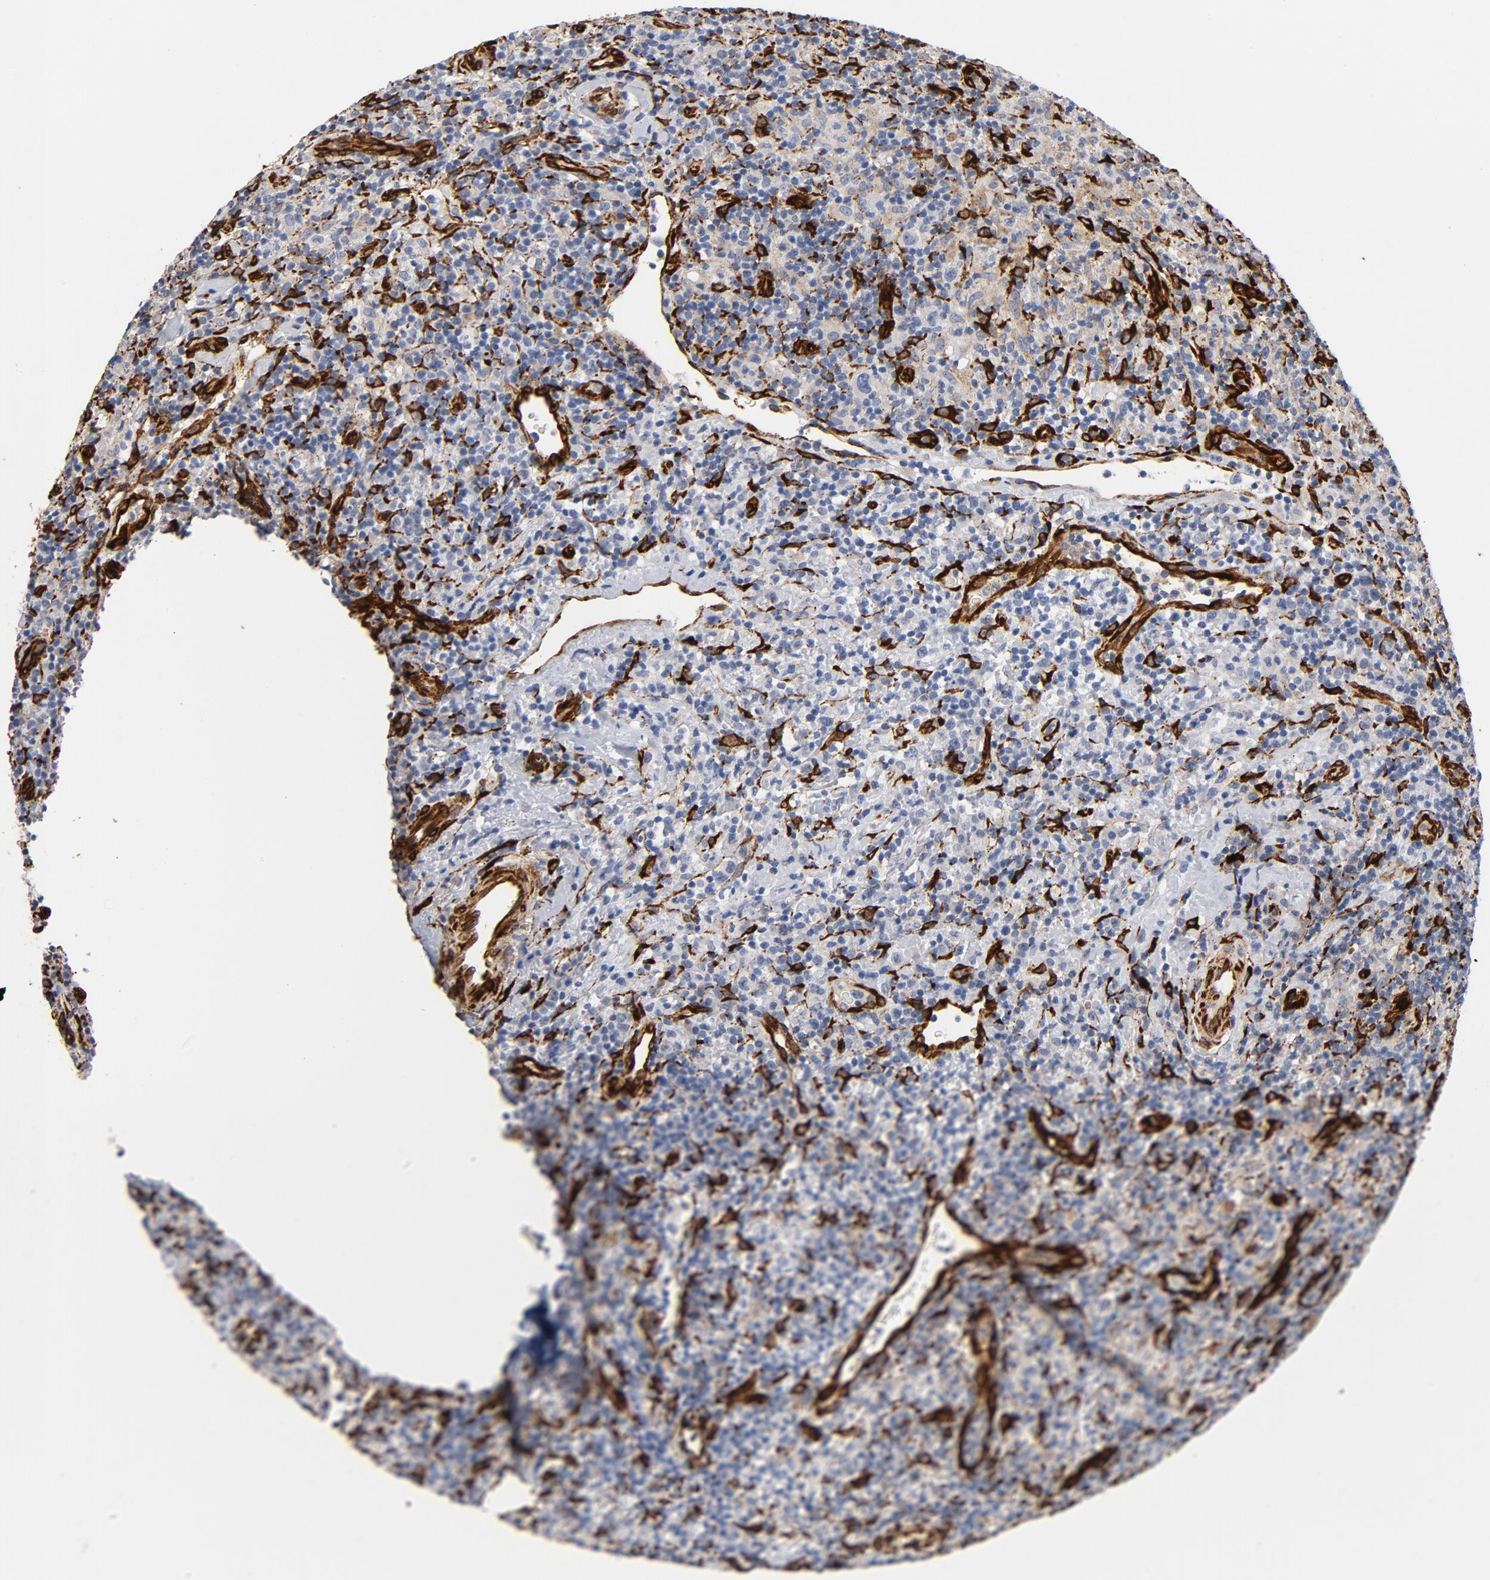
{"staining": {"intensity": "negative", "quantity": "none", "location": "none"}, "tissue": "lymphoma", "cell_type": "Tumor cells", "image_type": "cancer", "snomed": [{"axis": "morphology", "description": "Hodgkin's disease, NOS"}, {"axis": "topography", "description": "Lymph node"}], "caption": "DAB immunohistochemical staining of human Hodgkin's disease displays no significant expression in tumor cells.", "gene": "SERPINH1", "patient": {"sex": "male", "age": 65}}